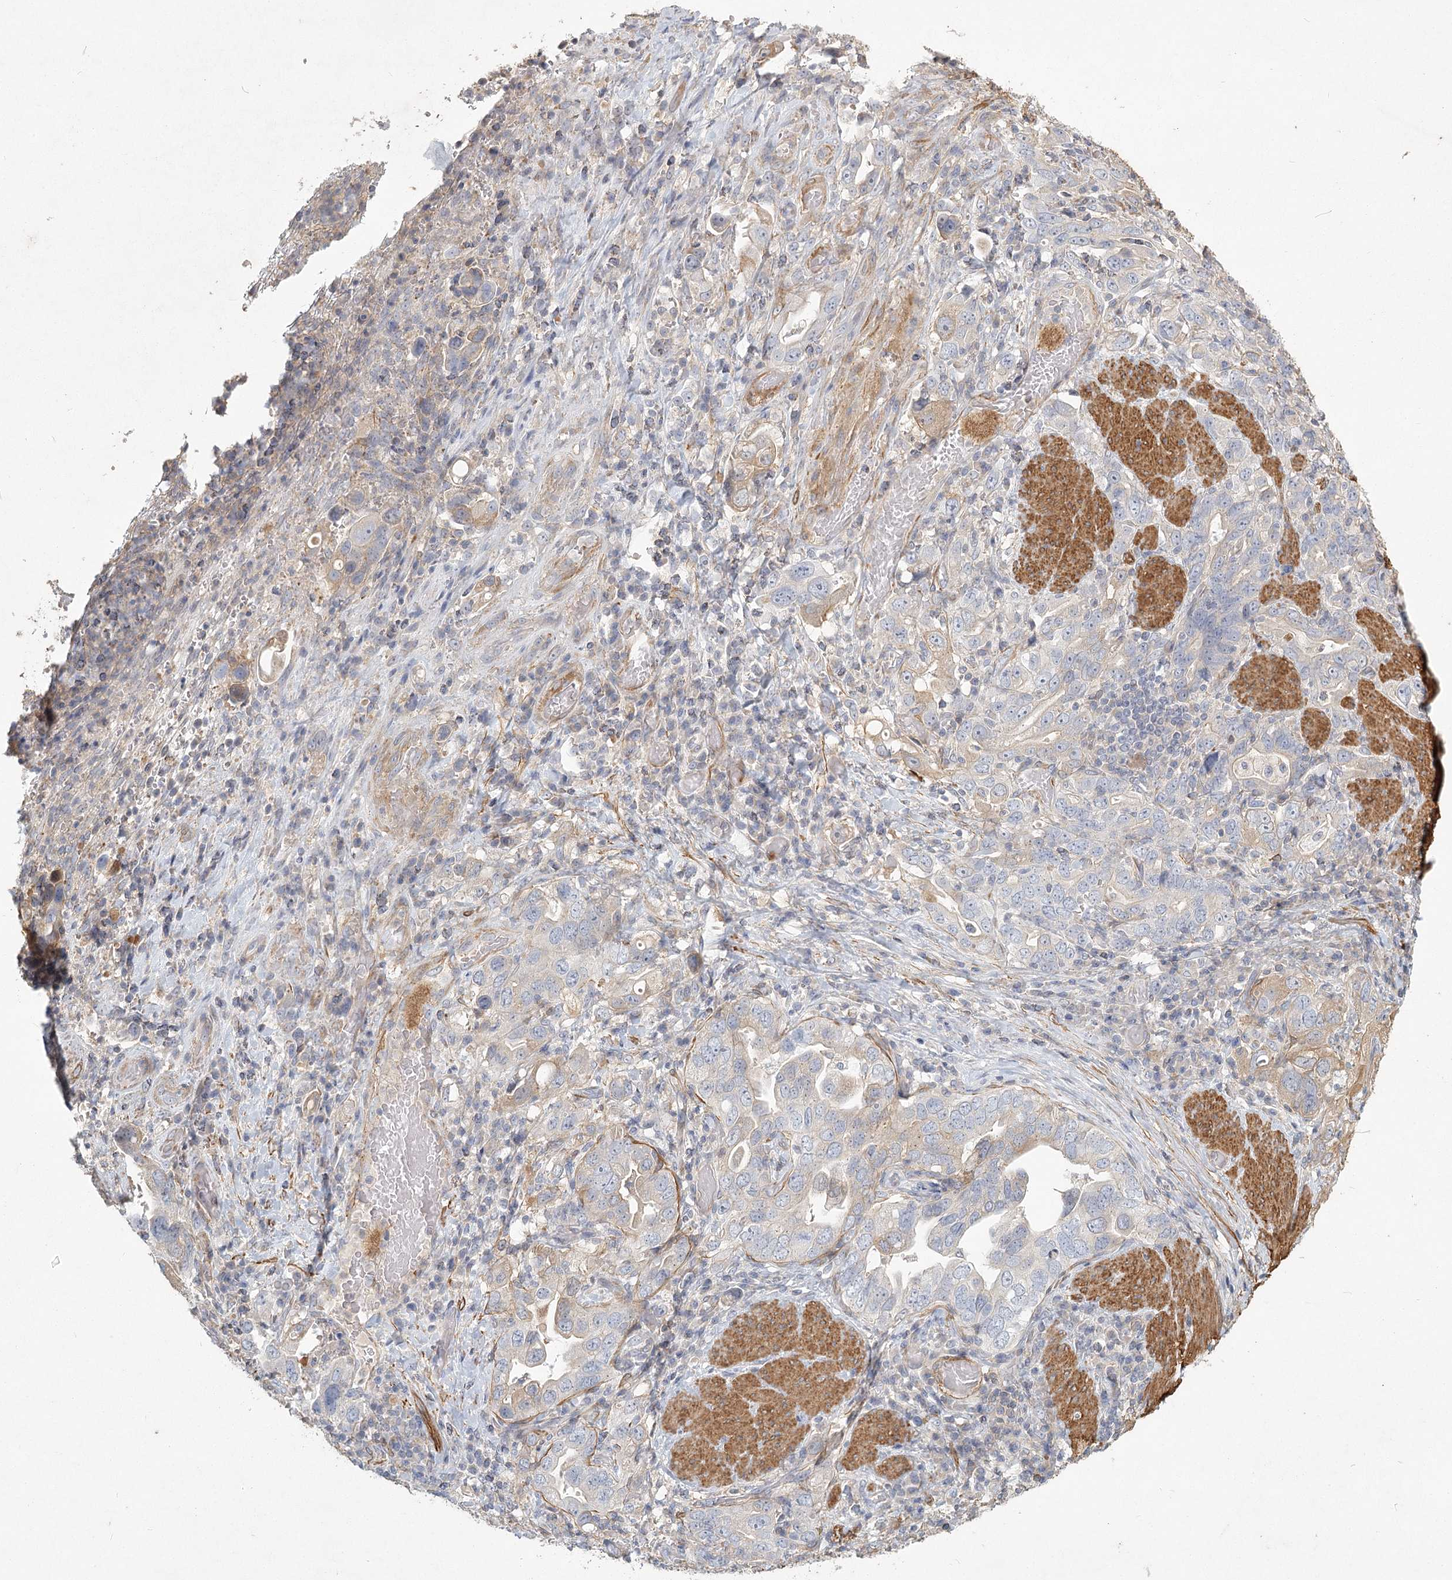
{"staining": {"intensity": "weak", "quantity": "<25%", "location": "cytoplasmic/membranous"}, "tissue": "stomach cancer", "cell_type": "Tumor cells", "image_type": "cancer", "snomed": [{"axis": "morphology", "description": "Adenocarcinoma, NOS"}, {"axis": "topography", "description": "Stomach, upper"}], "caption": "DAB (3,3'-diaminobenzidine) immunohistochemical staining of stomach cancer reveals no significant expression in tumor cells.", "gene": "INPP4B", "patient": {"sex": "male", "age": 62}}